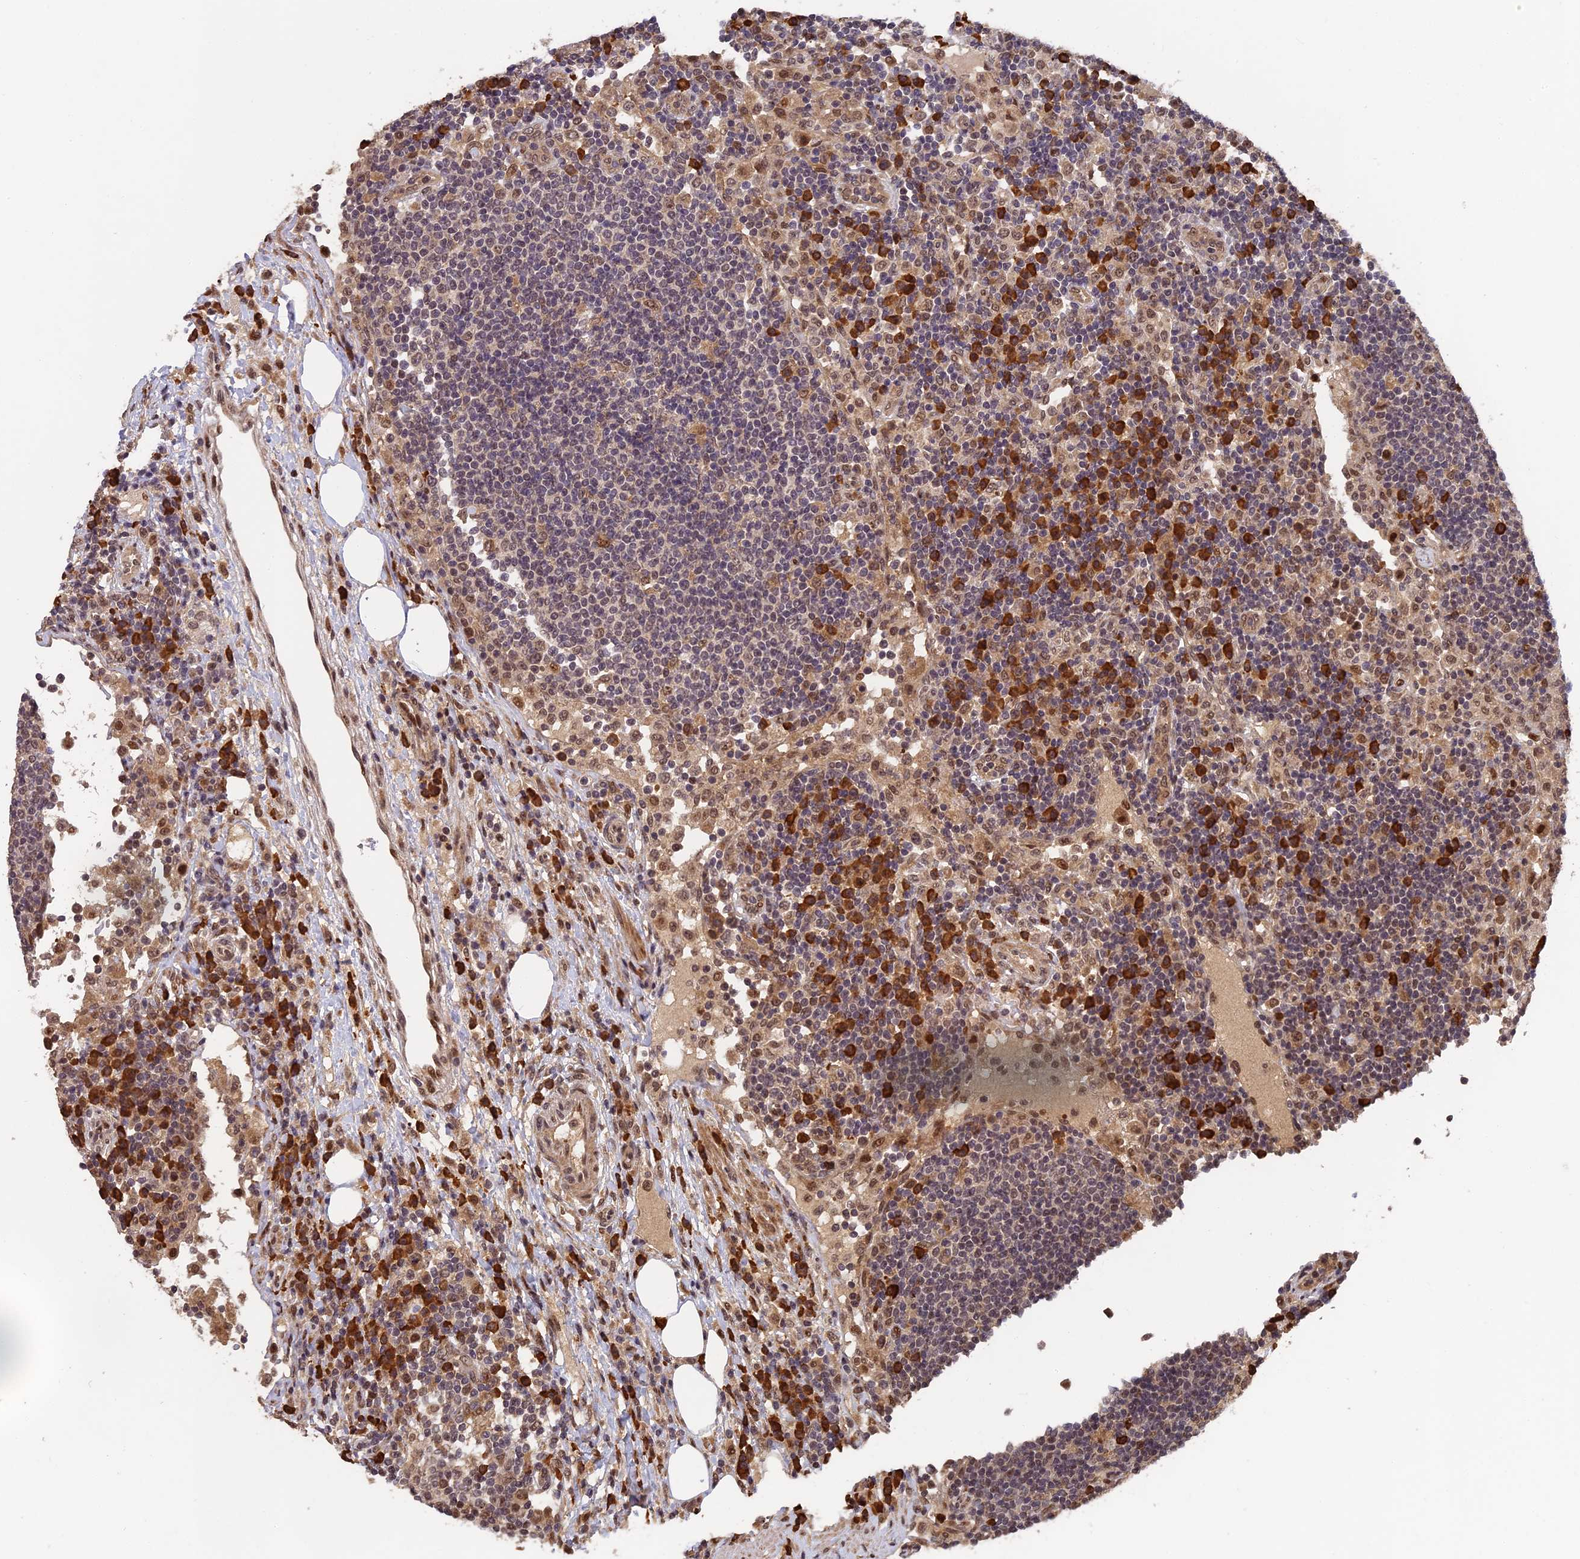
{"staining": {"intensity": "strong", "quantity": "<25%", "location": "cytoplasmic/membranous,nuclear"}, "tissue": "lymph node", "cell_type": "Germinal center cells", "image_type": "normal", "snomed": [{"axis": "morphology", "description": "Normal tissue, NOS"}, {"axis": "topography", "description": "Lymph node"}], "caption": "Immunohistochemical staining of normal human lymph node displays medium levels of strong cytoplasmic/membranous,nuclear positivity in approximately <25% of germinal center cells. Using DAB (brown) and hematoxylin (blue) stains, captured at high magnification using brightfield microscopy.", "gene": "OSBPL1A", "patient": {"sex": "female", "age": 53}}